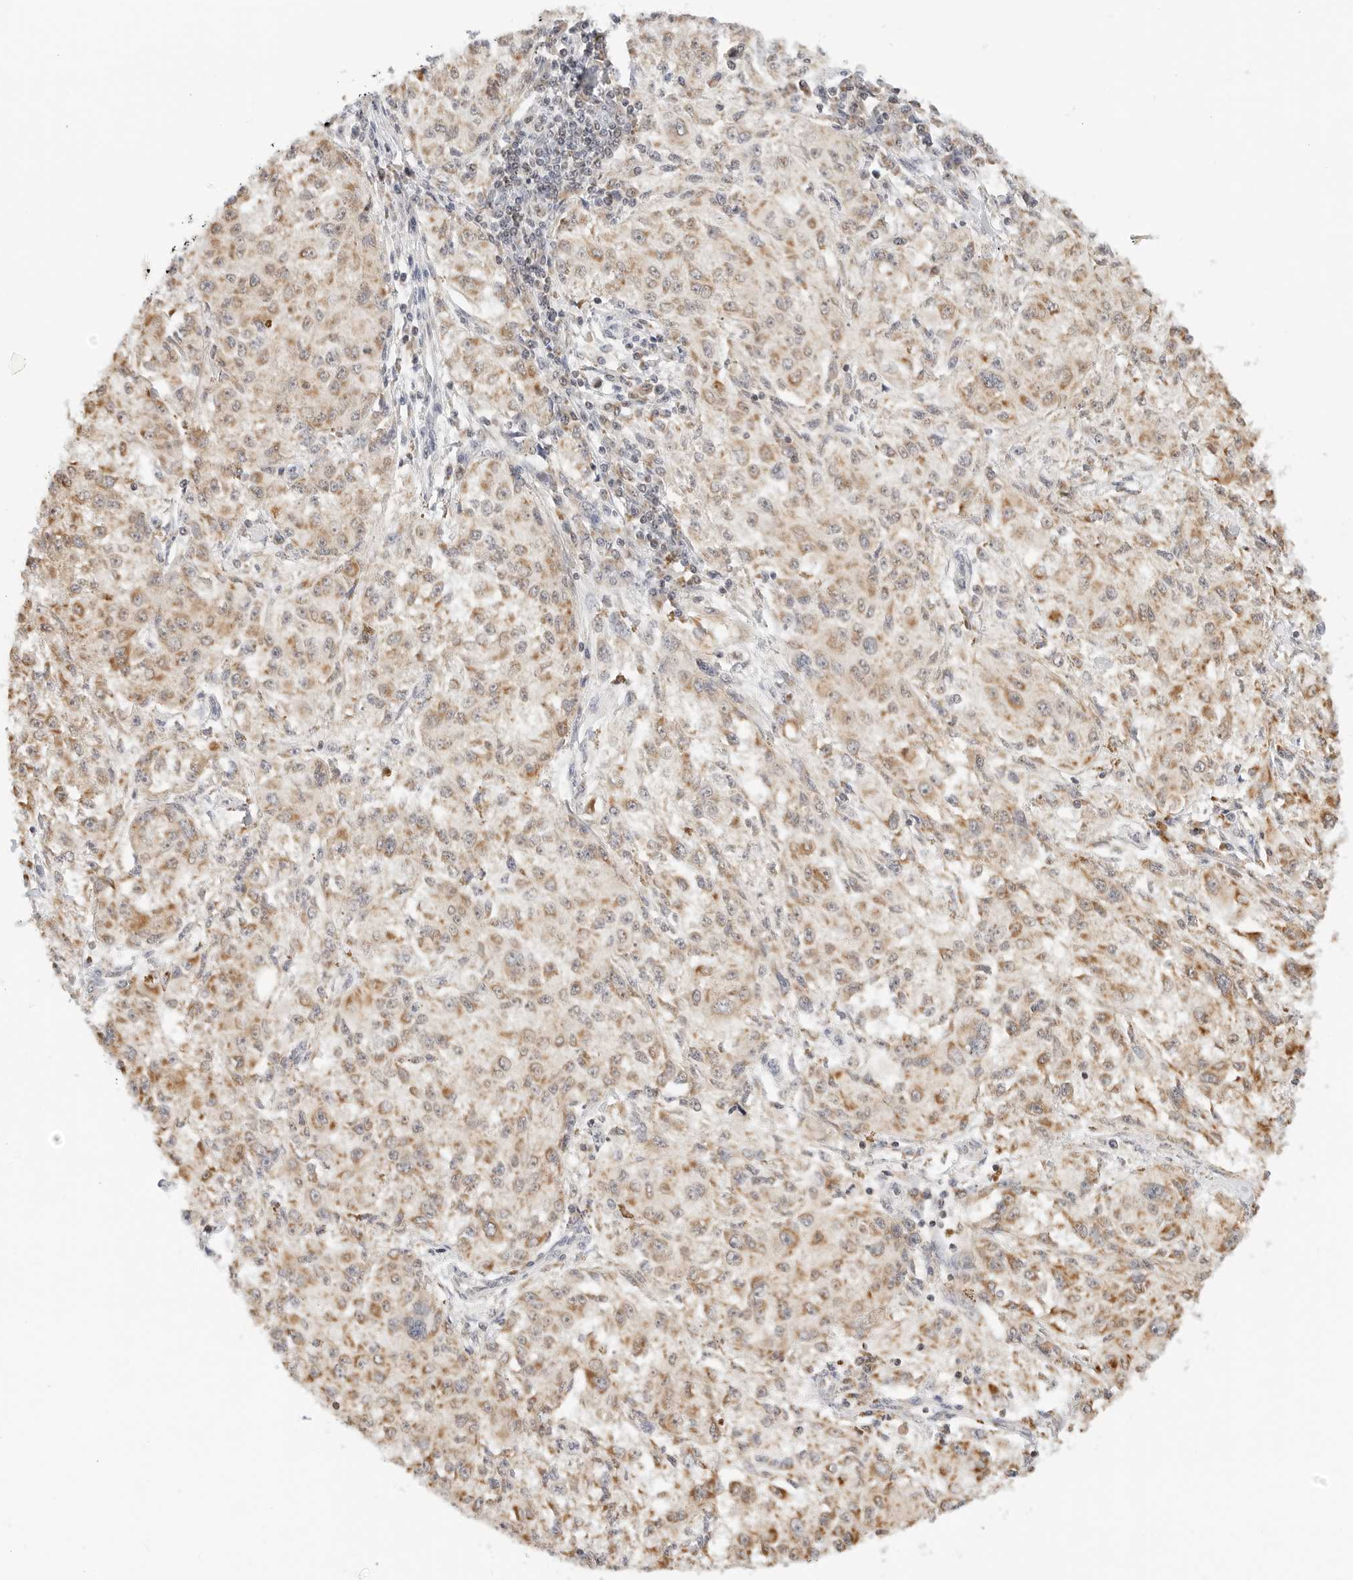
{"staining": {"intensity": "moderate", "quantity": ">75%", "location": "cytoplasmic/membranous"}, "tissue": "melanoma", "cell_type": "Tumor cells", "image_type": "cancer", "snomed": [{"axis": "morphology", "description": "Necrosis, NOS"}, {"axis": "morphology", "description": "Malignant melanoma, NOS"}, {"axis": "topography", "description": "Skin"}], "caption": "High-power microscopy captured an immunohistochemistry histopathology image of melanoma, revealing moderate cytoplasmic/membranous expression in about >75% of tumor cells.", "gene": "ATL1", "patient": {"sex": "female", "age": 87}}